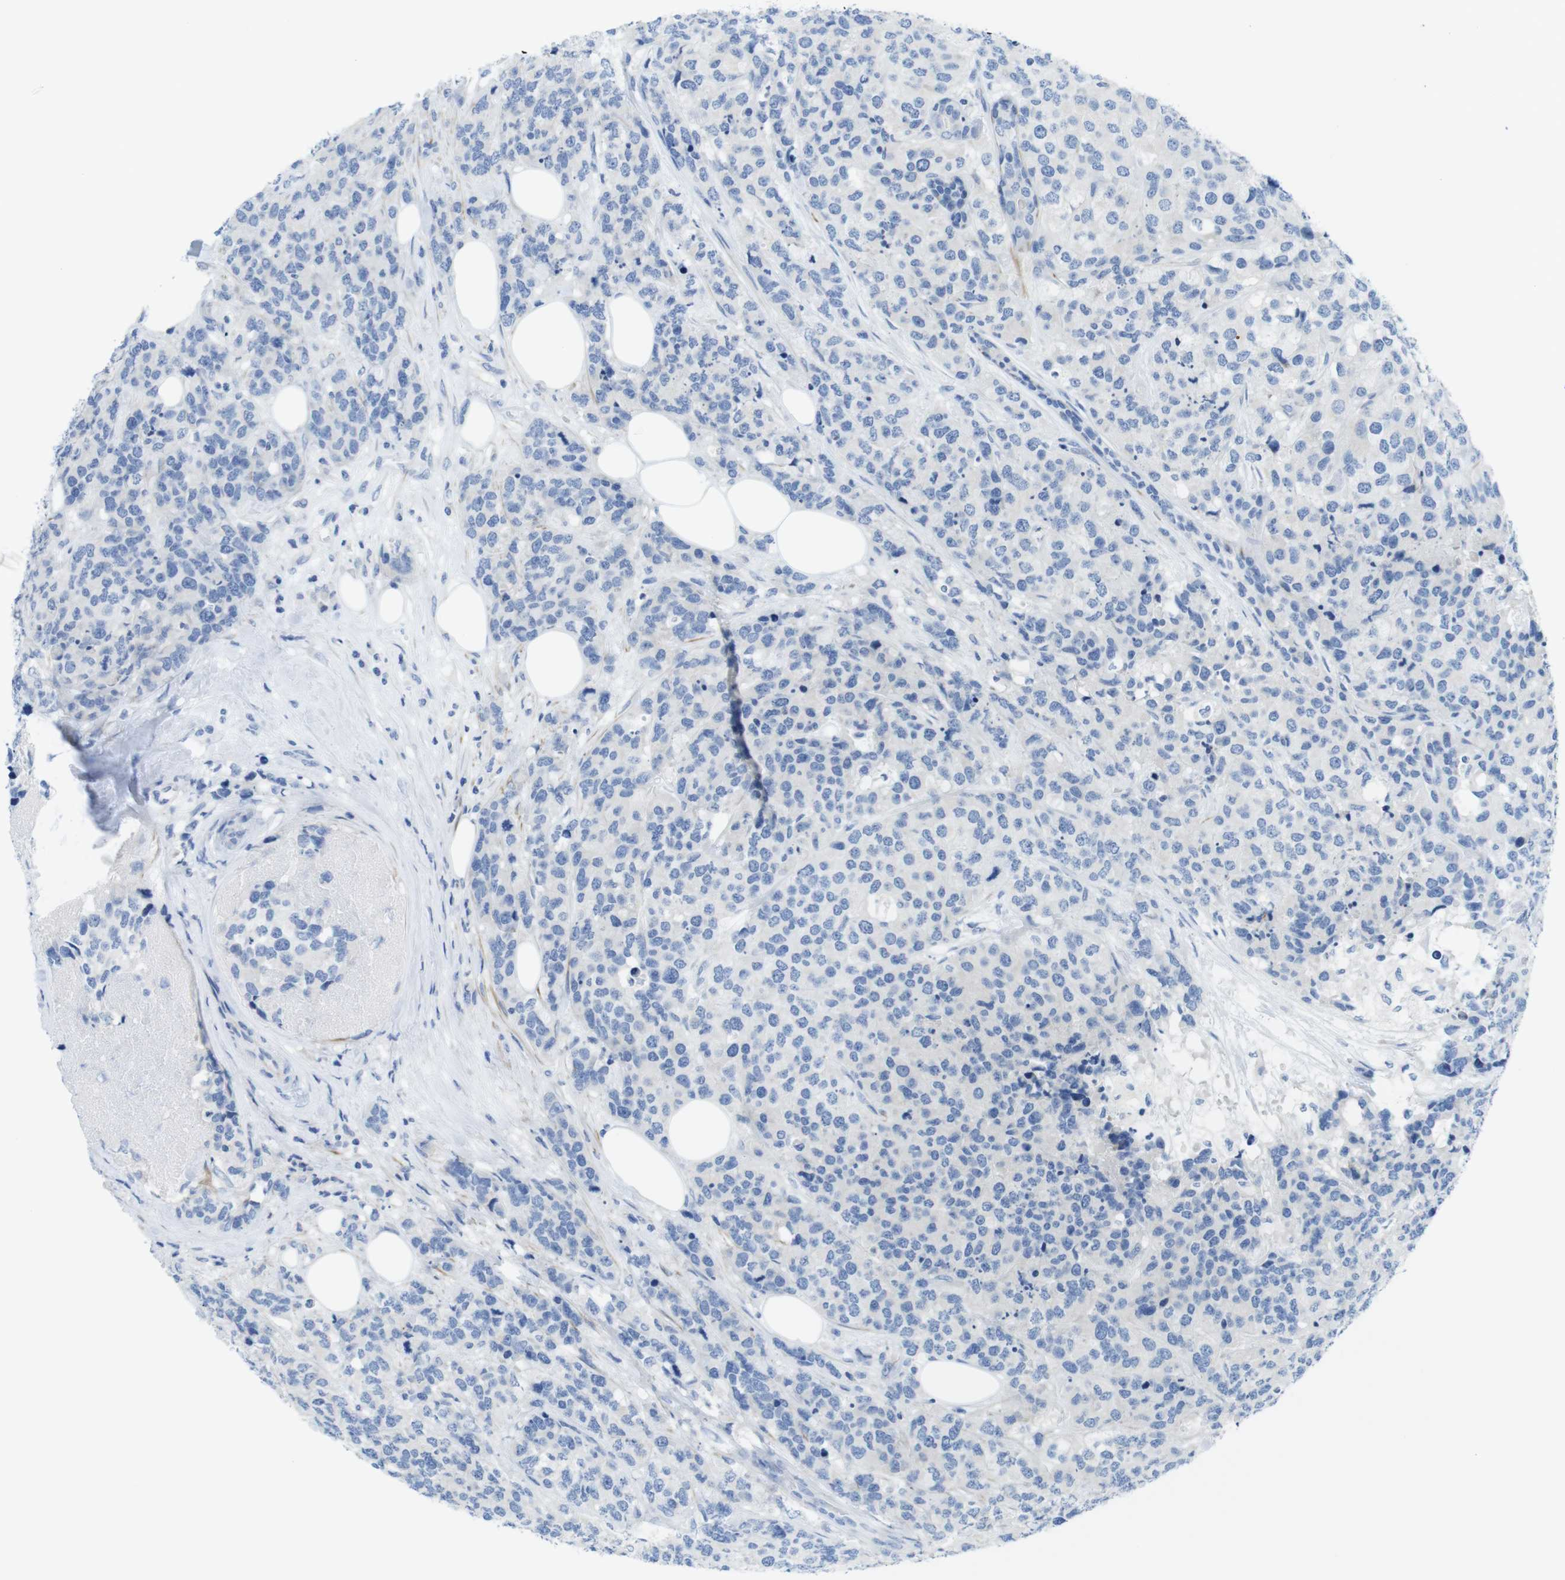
{"staining": {"intensity": "negative", "quantity": "none", "location": "none"}, "tissue": "breast cancer", "cell_type": "Tumor cells", "image_type": "cancer", "snomed": [{"axis": "morphology", "description": "Lobular carcinoma"}, {"axis": "topography", "description": "Breast"}], "caption": "An immunohistochemistry micrograph of breast cancer (lobular carcinoma) is shown. There is no staining in tumor cells of breast cancer (lobular carcinoma). (DAB (3,3'-diaminobenzidine) immunohistochemistry with hematoxylin counter stain).", "gene": "ASIC5", "patient": {"sex": "female", "age": 59}}